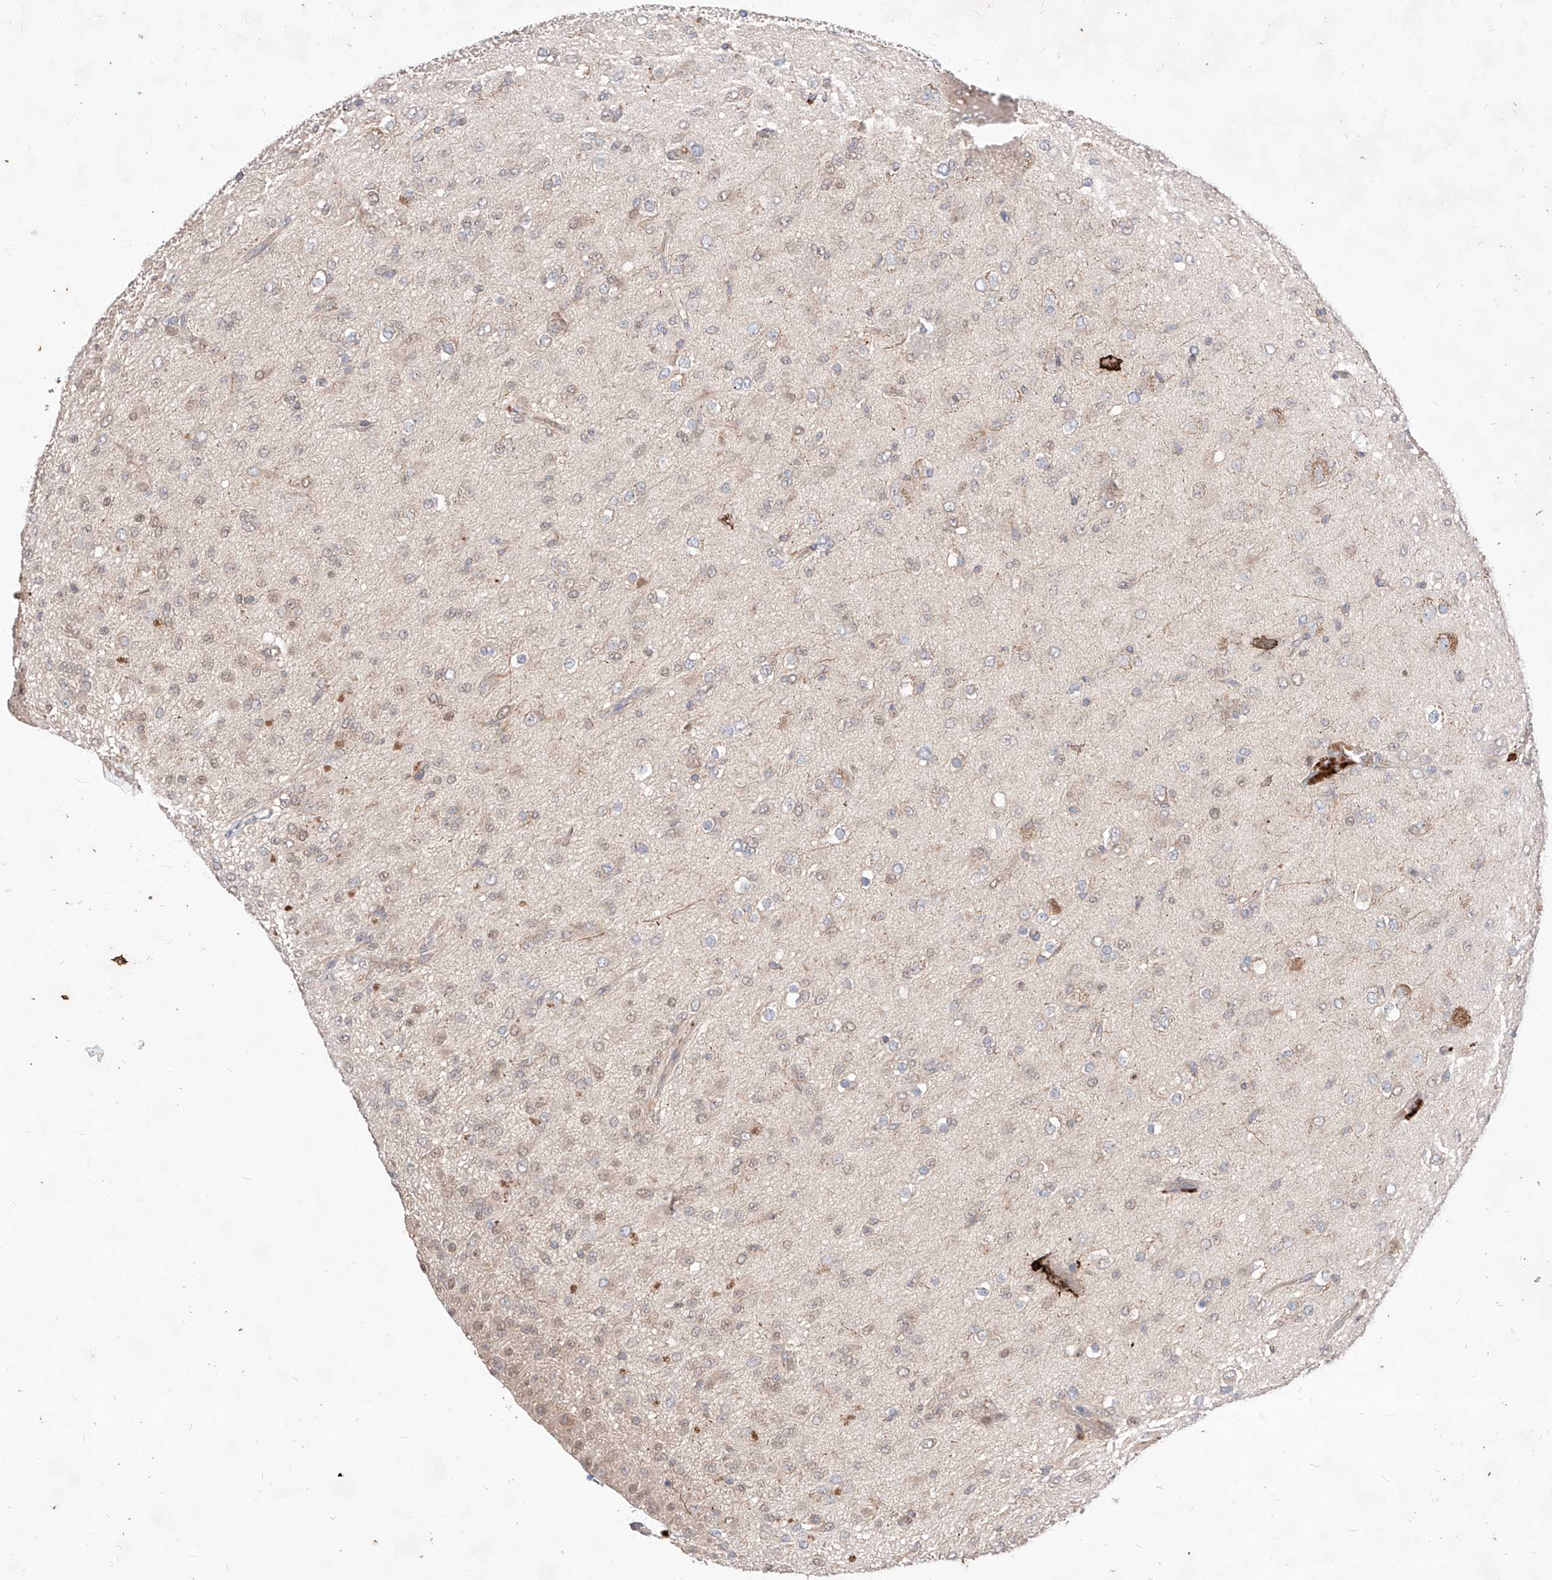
{"staining": {"intensity": "weak", "quantity": "25%-75%", "location": "cytoplasmic/membranous,nuclear"}, "tissue": "glioma", "cell_type": "Tumor cells", "image_type": "cancer", "snomed": [{"axis": "morphology", "description": "Glioma, malignant, Low grade"}, {"axis": "topography", "description": "Brain"}], "caption": "This micrograph shows malignant glioma (low-grade) stained with IHC to label a protein in brown. The cytoplasmic/membranous and nuclear of tumor cells show weak positivity for the protein. Nuclei are counter-stained blue.", "gene": "TSNAX", "patient": {"sex": "male", "age": 65}}